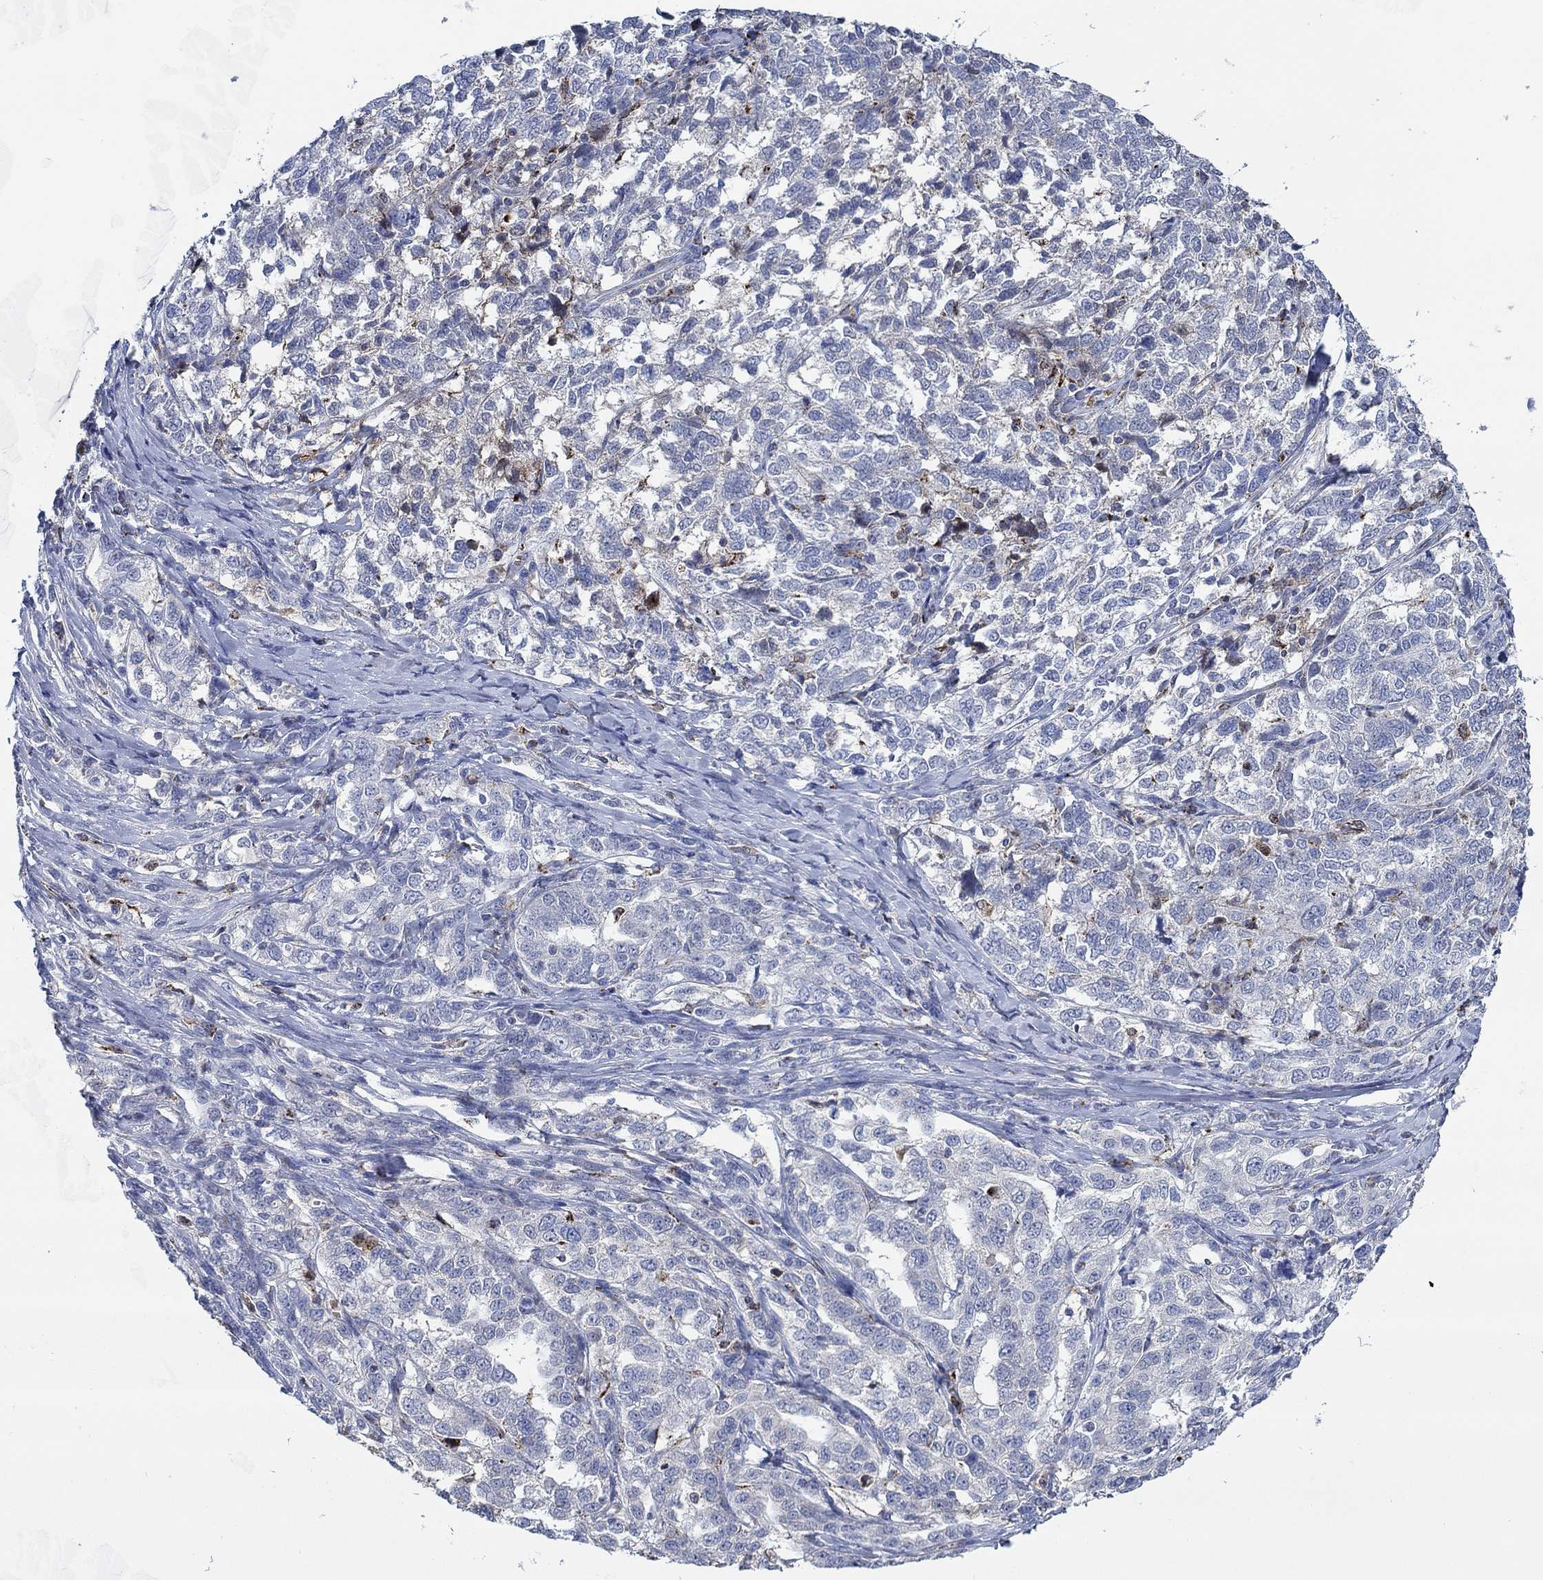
{"staining": {"intensity": "negative", "quantity": "none", "location": "none"}, "tissue": "ovarian cancer", "cell_type": "Tumor cells", "image_type": "cancer", "snomed": [{"axis": "morphology", "description": "Cystadenocarcinoma, serous, NOS"}, {"axis": "topography", "description": "Ovary"}], "caption": "An immunohistochemistry micrograph of serous cystadenocarcinoma (ovarian) is shown. There is no staining in tumor cells of serous cystadenocarcinoma (ovarian). (Immunohistochemistry (ihc), brightfield microscopy, high magnification).", "gene": "MPP1", "patient": {"sex": "female", "age": 71}}